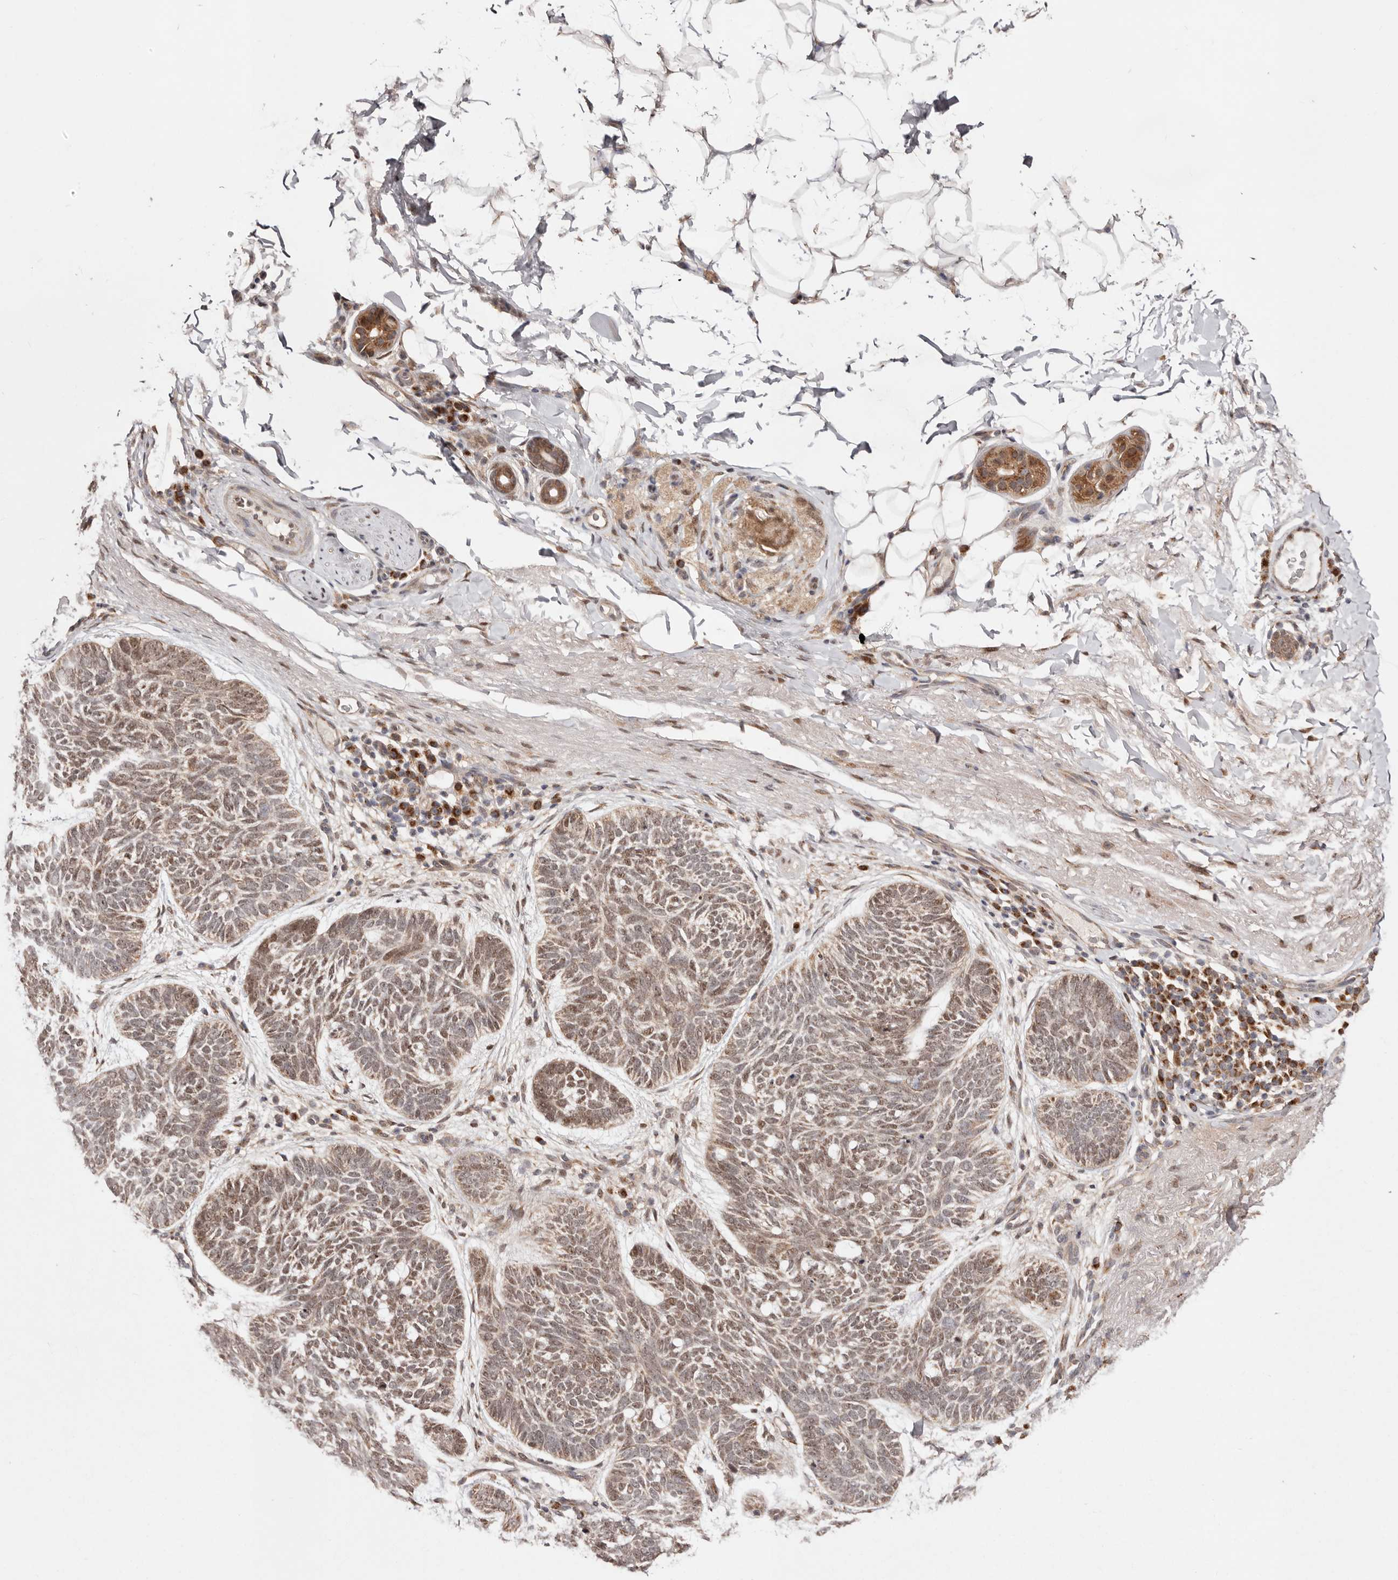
{"staining": {"intensity": "moderate", "quantity": ">75%", "location": "nuclear"}, "tissue": "skin cancer", "cell_type": "Tumor cells", "image_type": "cancer", "snomed": [{"axis": "morphology", "description": "Basal cell carcinoma"}, {"axis": "topography", "description": "Skin"}], "caption": "Moderate nuclear protein expression is seen in approximately >75% of tumor cells in skin cancer. (brown staining indicates protein expression, while blue staining denotes nuclei).", "gene": "EGR3", "patient": {"sex": "female", "age": 85}}